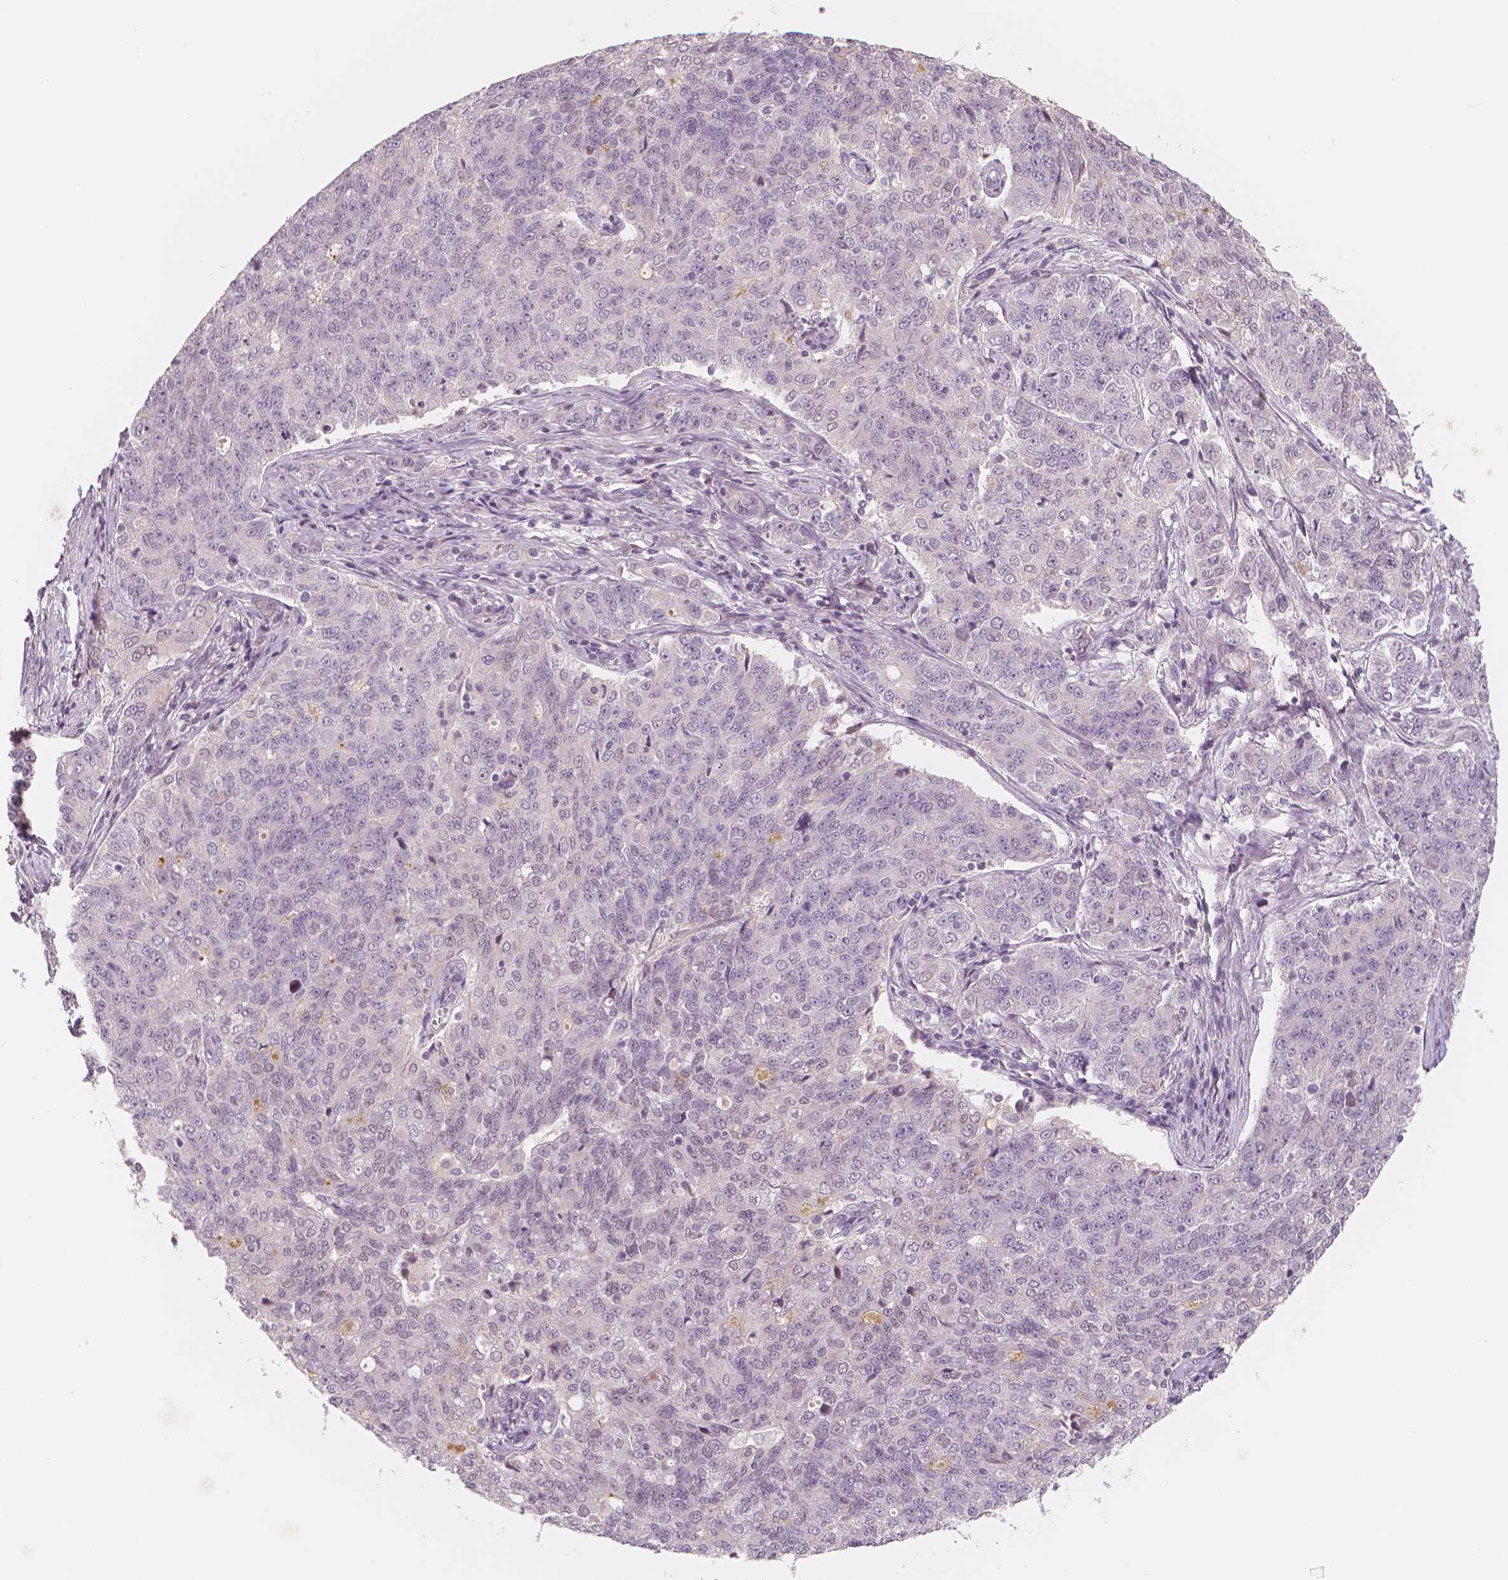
{"staining": {"intensity": "negative", "quantity": "none", "location": "none"}, "tissue": "endometrial cancer", "cell_type": "Tumor cells", "image_type": "cancer", "snomed": [{"axis": "morphology", "description": "Adenocarcinoma, NOS"}, {"axis": "topography", "description": "Endometrium"}], "caption": "IHC of human endometrial cancer shows no staining in tumor cells.", "gene": "RNASE7", "patient": {"sex": "female", "age": 43}}